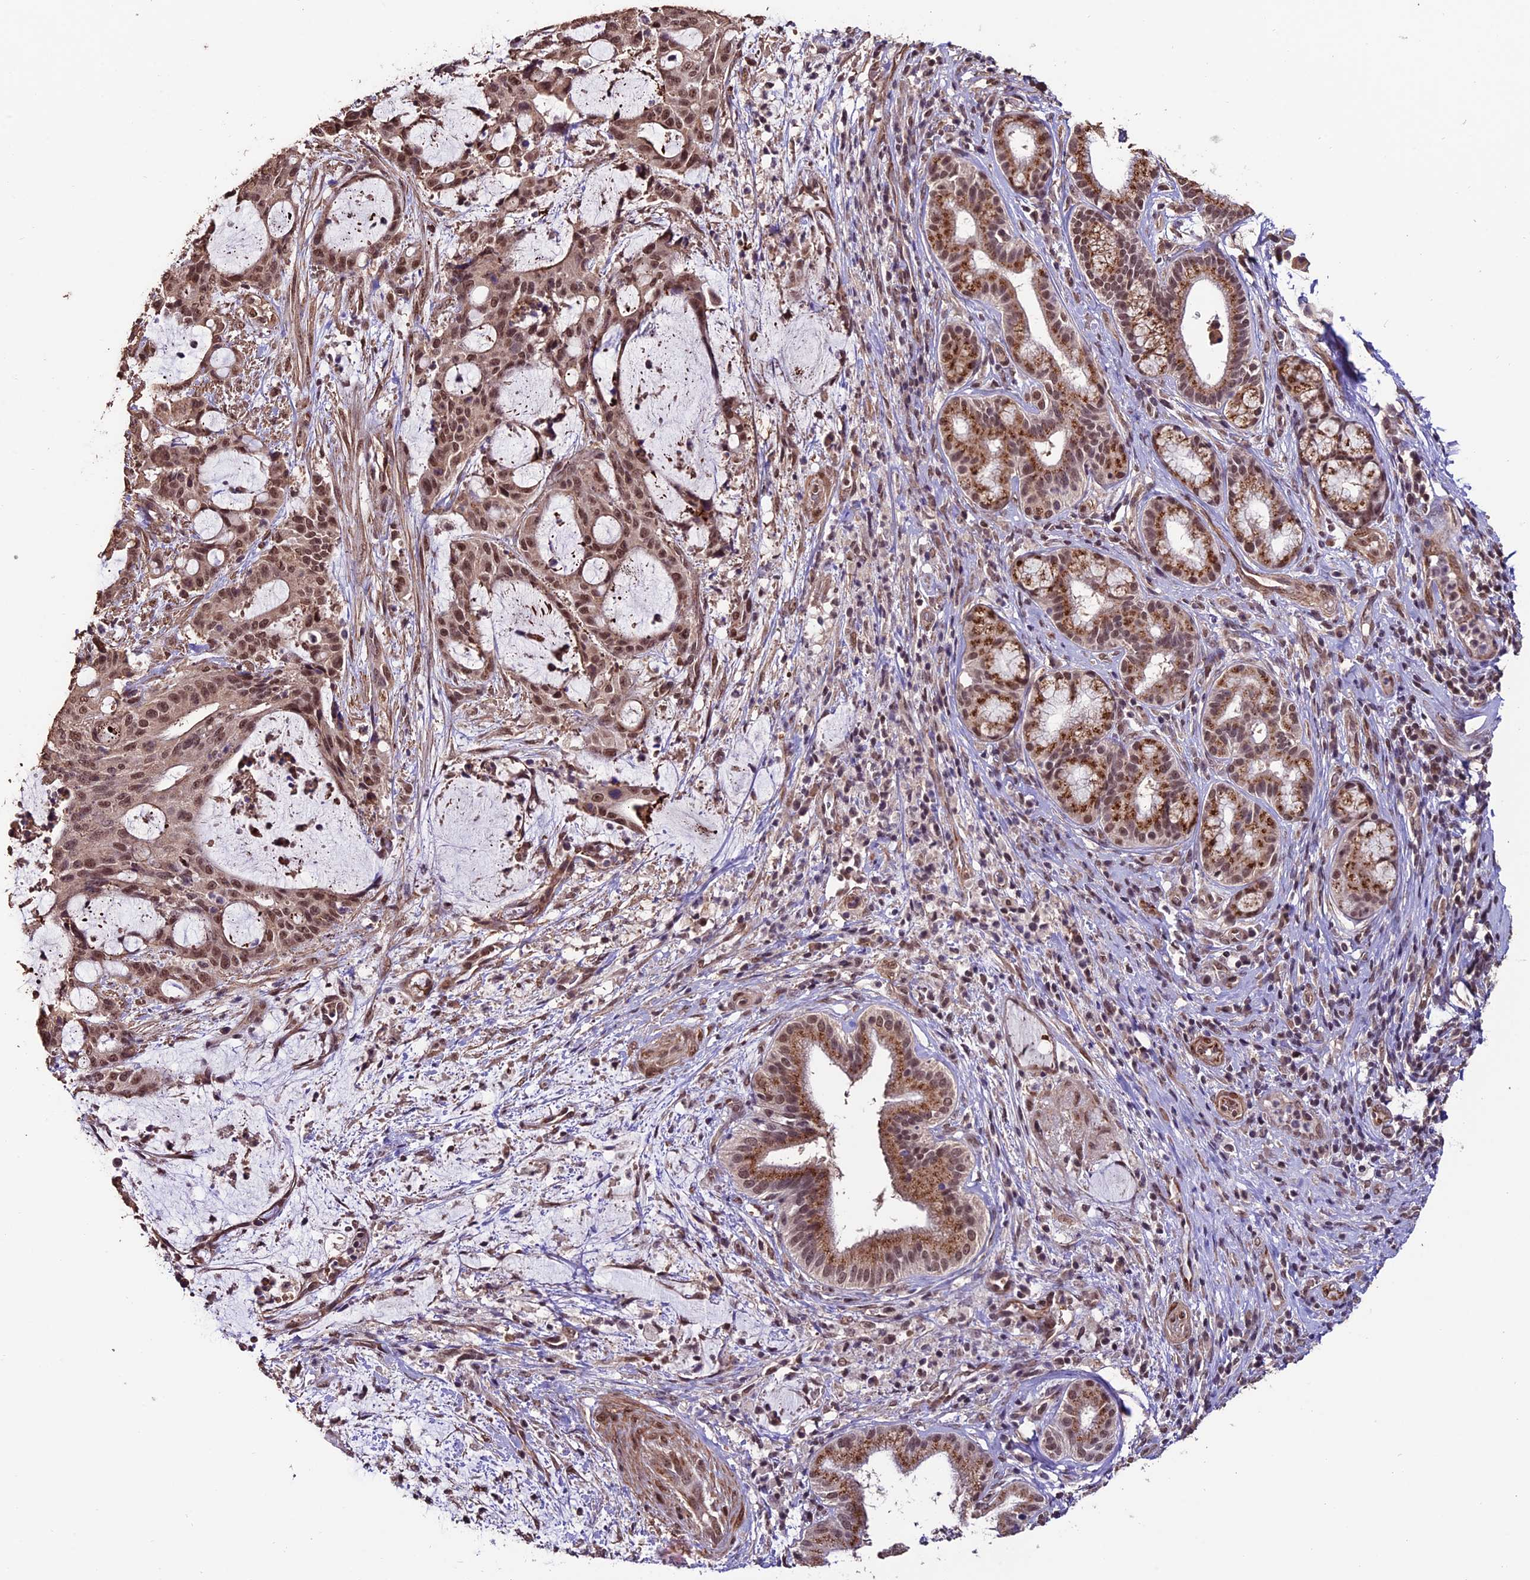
{"staining": {"intensity": "moderate", "quantity": ">75%", "location": "cytoplasmic/membranous,nuclear"}, "tissue": "liver cancer", "cell_type": "Tumor cells", "image_type": "cancer", "snomed": [{"axis": "morphology", "description": "Normal tissue, NOS"}, {"axis": "morphology", "description": "Cholangiocarcinoma"}, {"axis": "topography", "description": "Liver"}, {"axis": "topography", "description": "Peripheral nerve tissue"}], "caption": "IHC (DAB) staining of human liver cholangiocarcinoma demonstrates moderate cytoplasmic/membranous and nuclear protein staining in about >75% of tumor cells. (brown staining indicates protein expression, while blue staining denotes nuclei).", "gene": "CABIN1", "patient": {"sex": "female", "age": 73}}